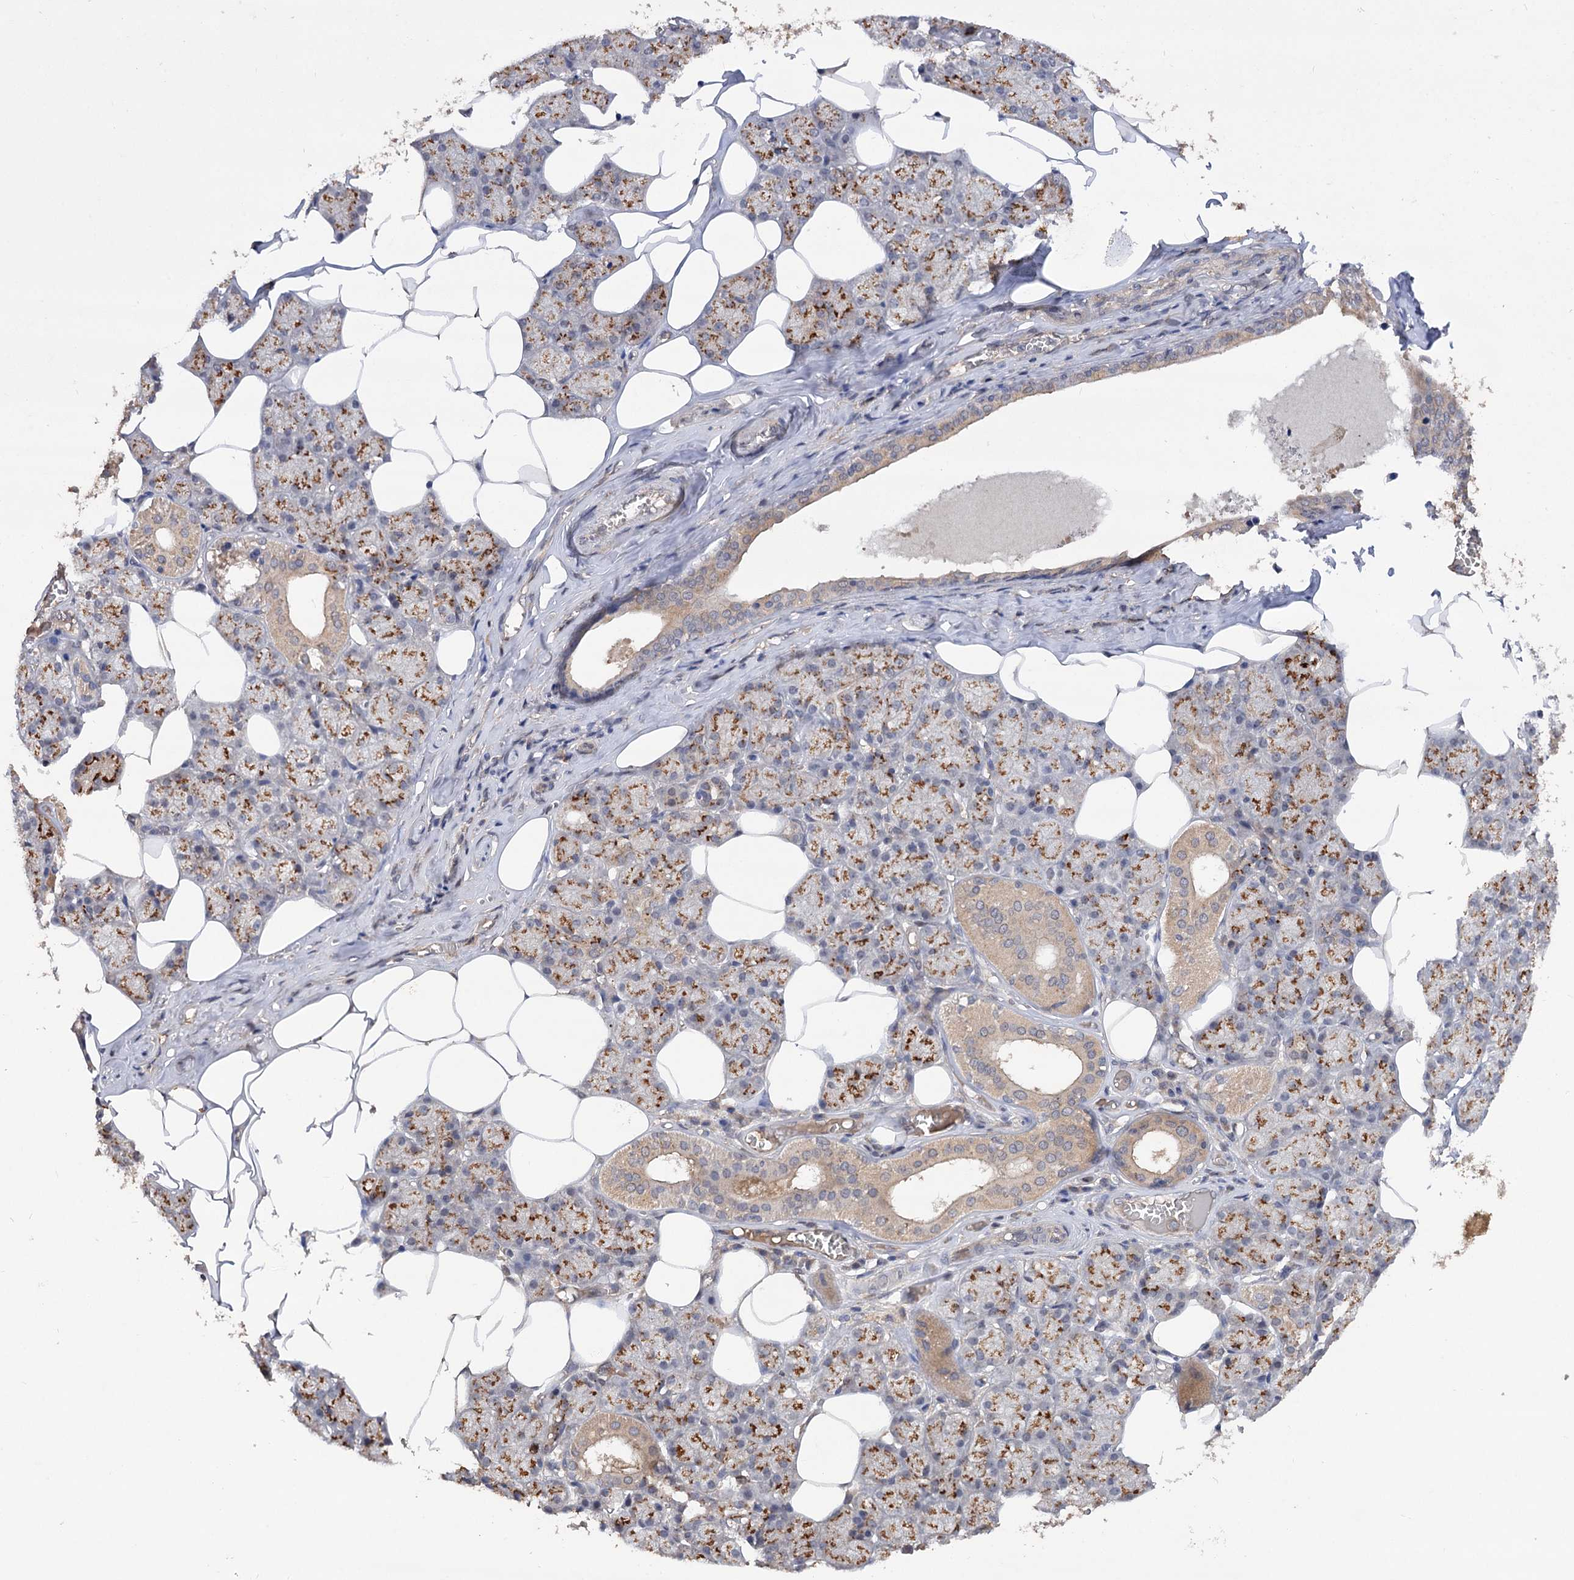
{"staining": {"intensity": "strong", "quantity": "25%-75%", "location": "cytoplasmic/membranous"}, "tissue": "salivary gland", "cell_type": "Glandular cells", "image_type": "normal", "snomed": [{"axis": "morphology", "description": "Normal tissue, NOS"}, {"axis": "topography", "description": "Salivary gland"}], "caption": "Brown immunohistochemical staining in normal salivary gland exhibits strong cytoplasmic/membranous staining in approximately 25%-75% of glandular cells.", "gene": "NUDCD2", "patient": {"sex": "male", "age": 62}}